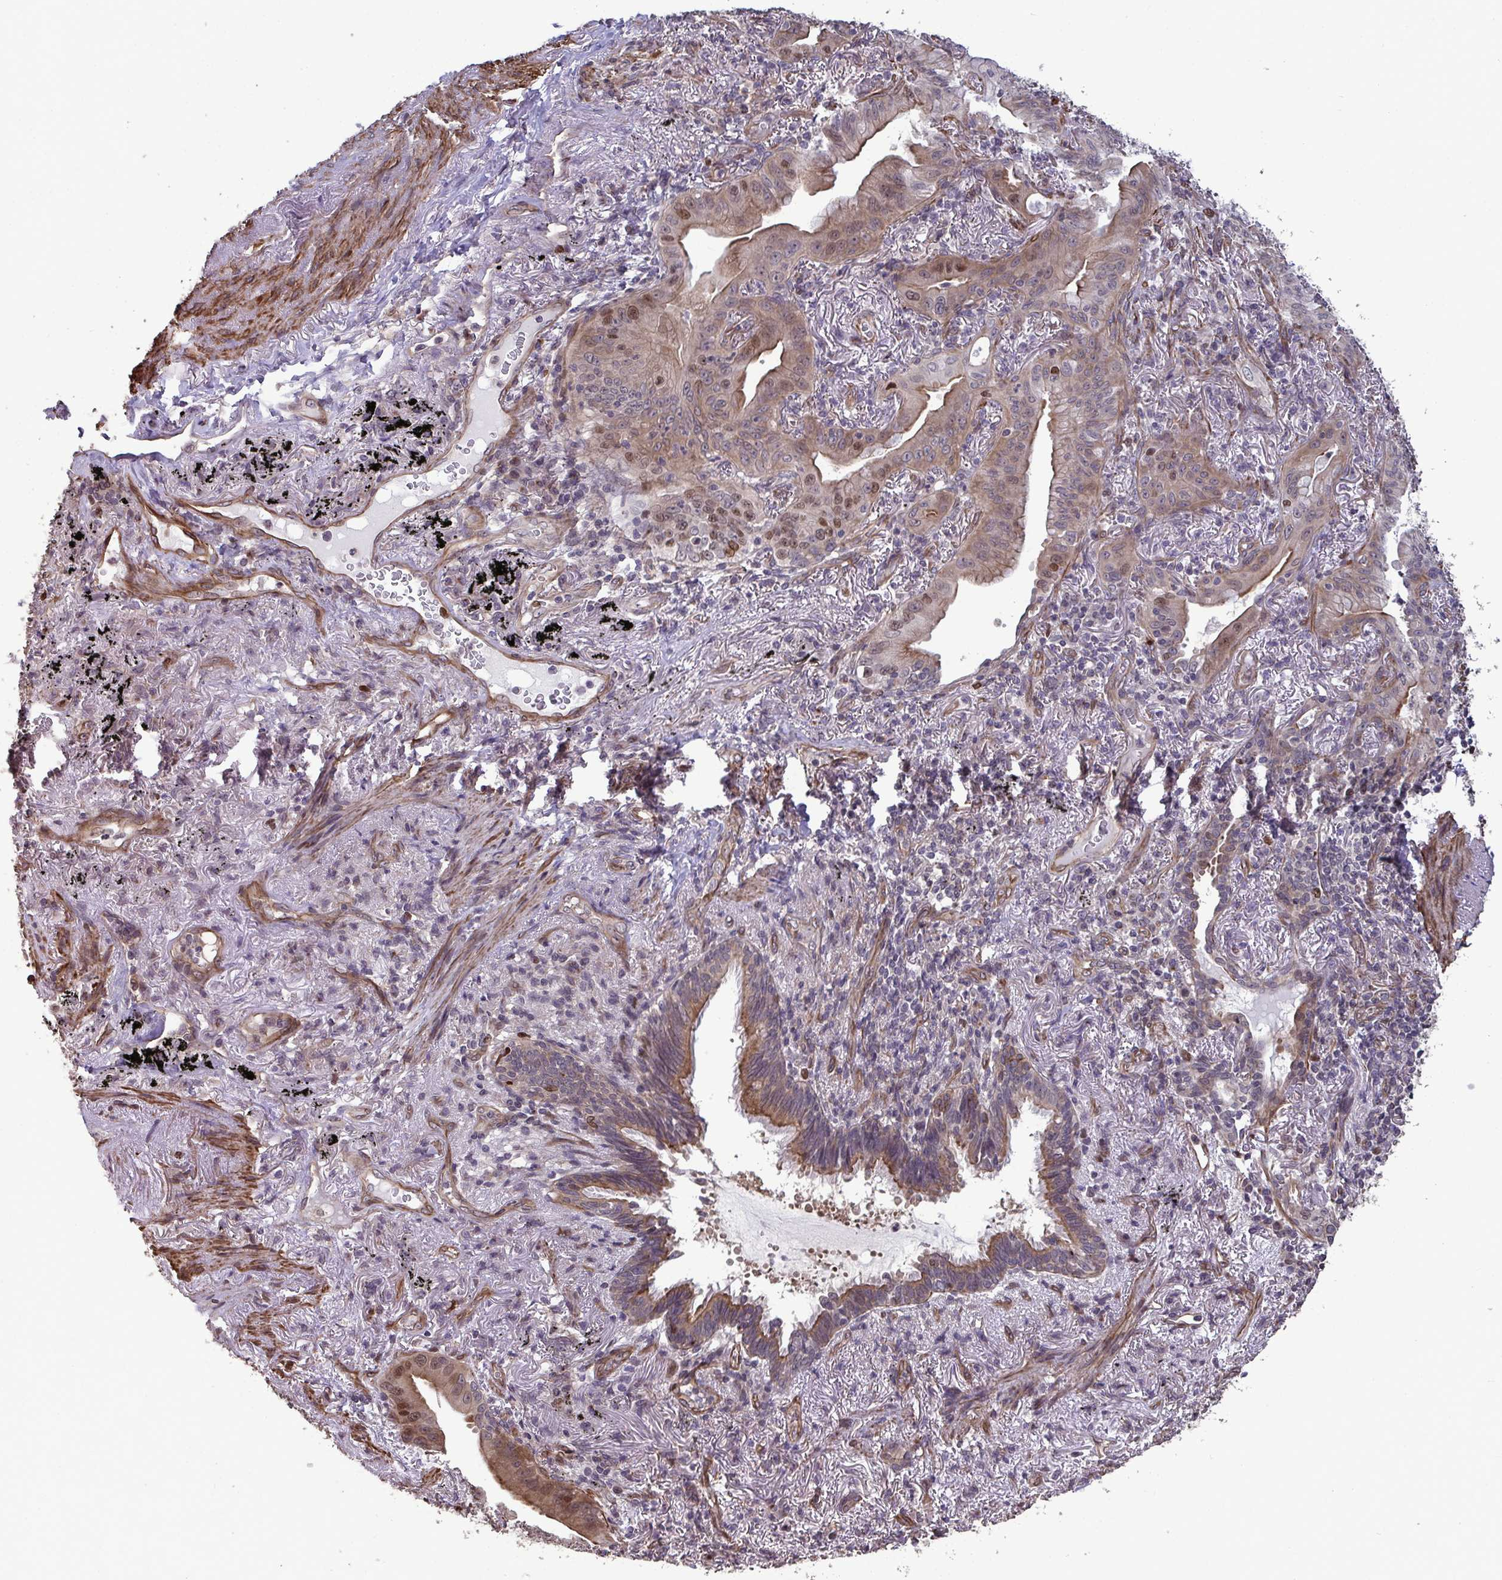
{"staining": {"intensity": "moderate", "quantity": ">75%", "location": "cytoplasmic/membranous,nuclear"}, "tissue": "lung cancer", "cell_type": "Tumor cells", "image_type": "cancer", "snomed": [{"axis": "morphology", "description": "Adenocarcinoma, NOS"}, {"axis": "topography", "description": "Lung"}], "caption": "Lung adenocarcinoma stained for a protein (brown) demonstrates moderate cytoplasmic/membranous and nuclear positive expression in about >75% of tumor cells.", "gene": "IPO5", "patient": {"sex": "male", "age": 77}}